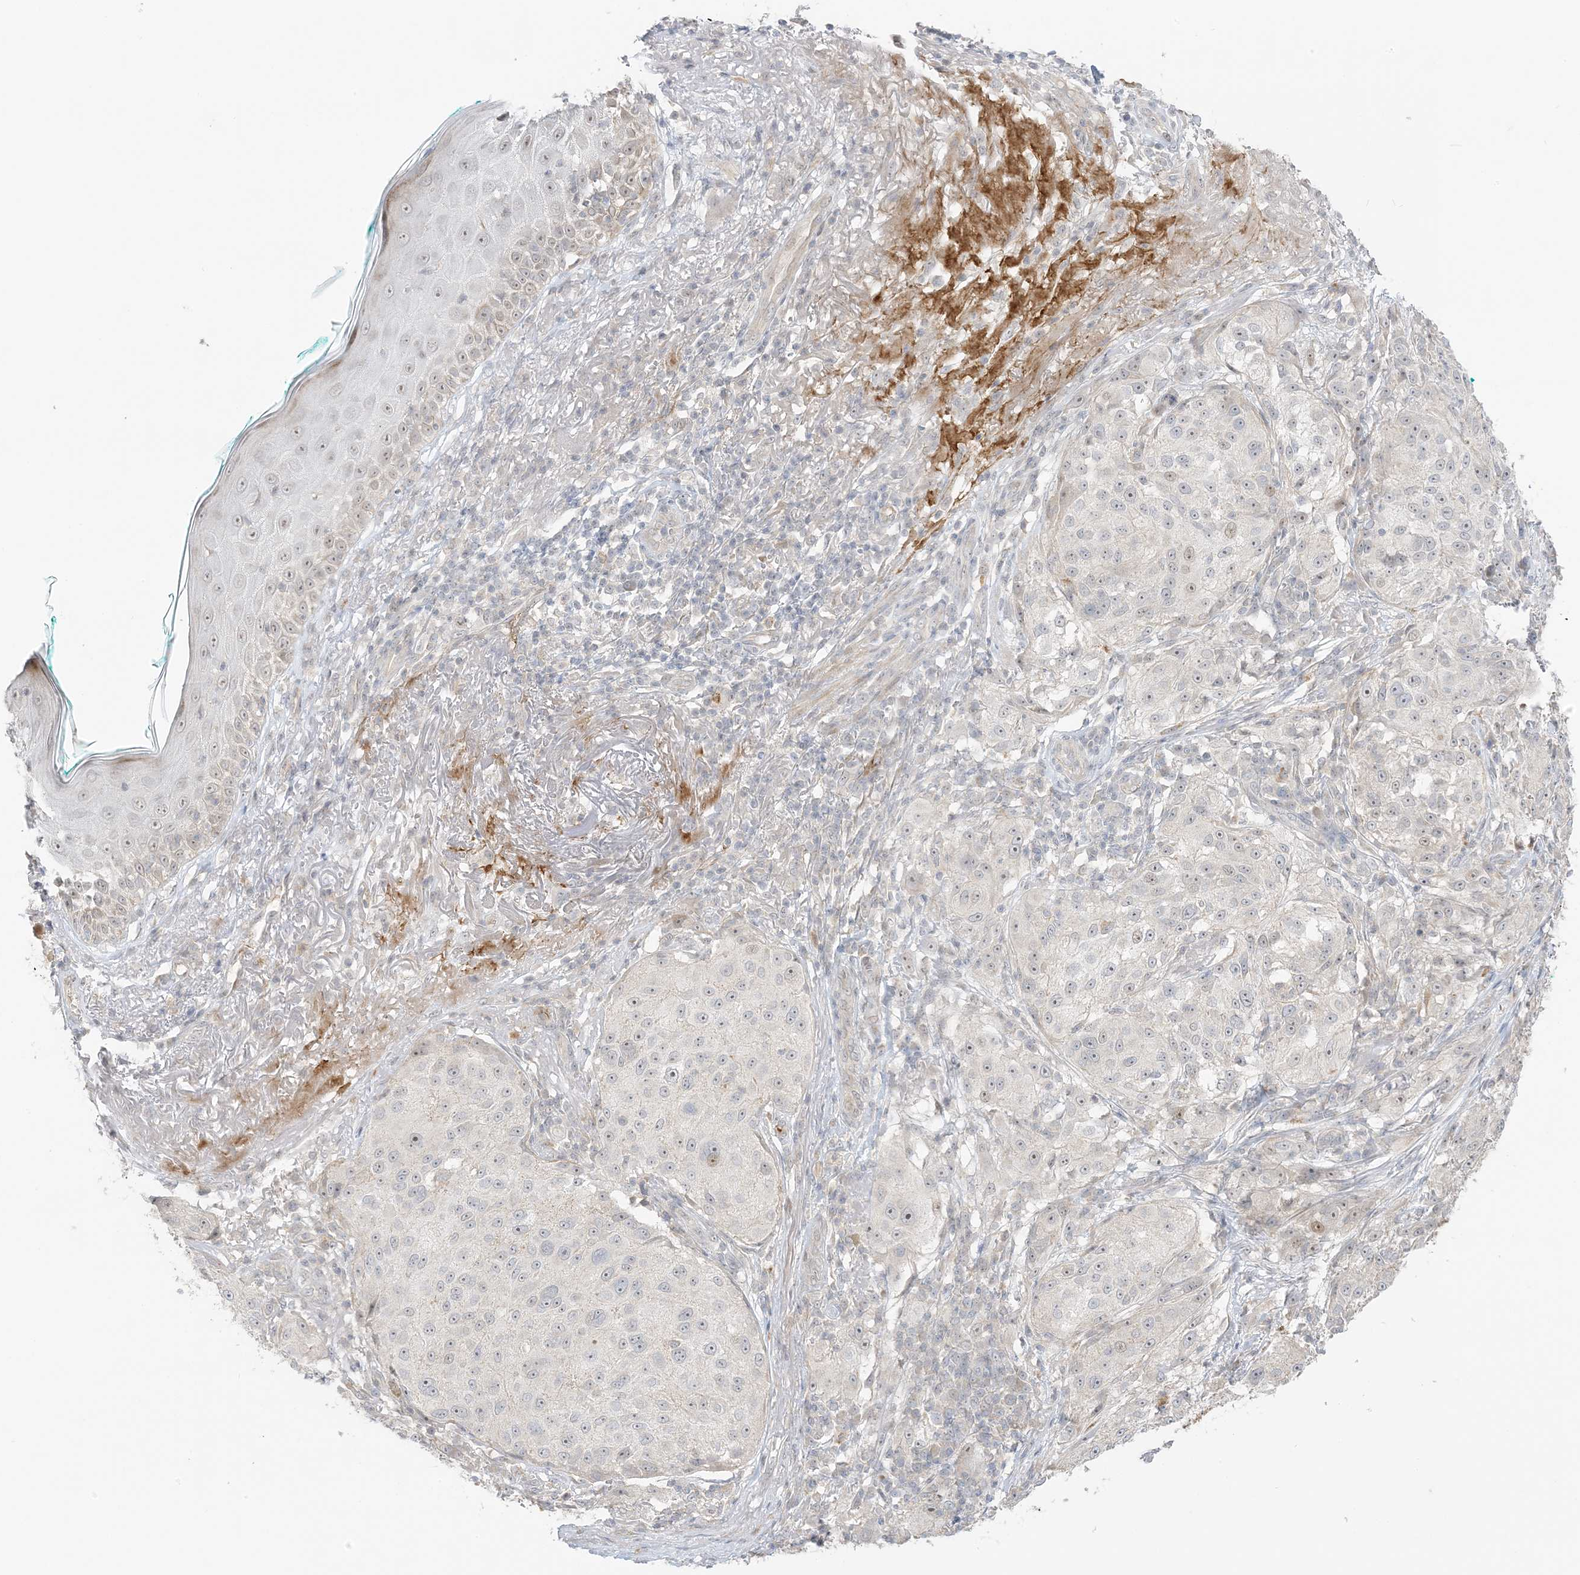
{"staining": {"intensity": "weak", "quantity": "25%-75%", "location": "nuclear"}, "tissue": "melanoma", "cell_type": "Tumor cells", "image_type": "cancer", "snomed": [{"axis": "morphology", "description": "Necrosis, NOS"}, {"axis": "morphology", "description": "Malignant melanoma, NOS"}, {"axis": "topography", "description": "Skin"}], "caption": "Weak nuclear staining is seen in about 25%-75% of tumor cells in melanoma.", "gene": "ETAA1", "patient": {"sex": "female", "age": 87}}